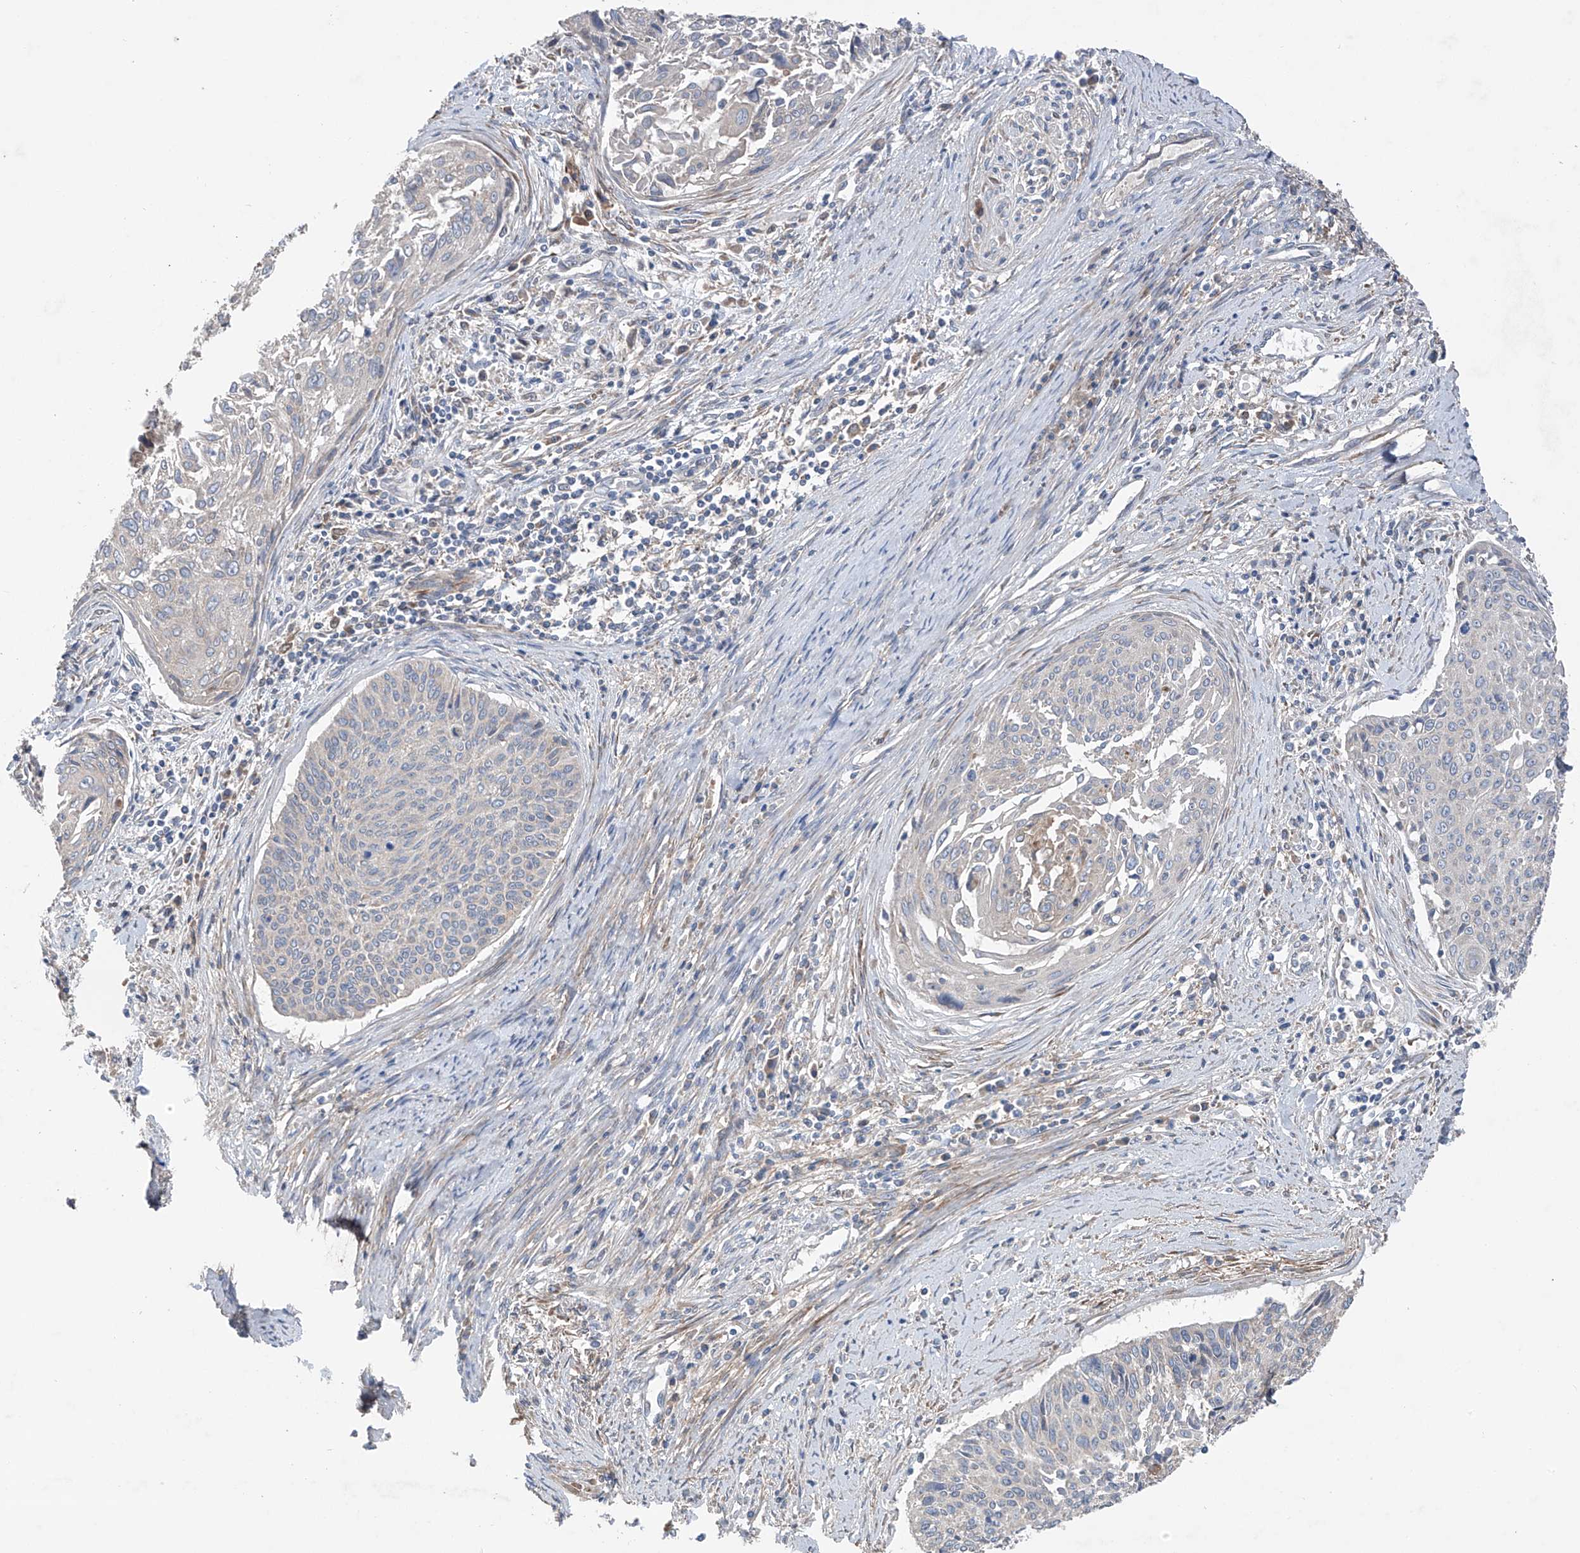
{"staining": {"intensity": "negative", "quantity": "none", "location": "none"}, "tissue": "cervical cancer", "cell_type": "Tumor cells", "image_type": "cancer", "snomed": [{"axis": "morphology", "description": "Squamous cell carcinoma, NOS"}, {"axis": "topography", "description": "Cervix"}], "caption": "Immunohistochemical staining of human cervical squamous cell carcinoma demonstrates no significant staining in tumor cells.", "gene": "GALNTL6", "patient": {"sex": "female", "age": 55}}